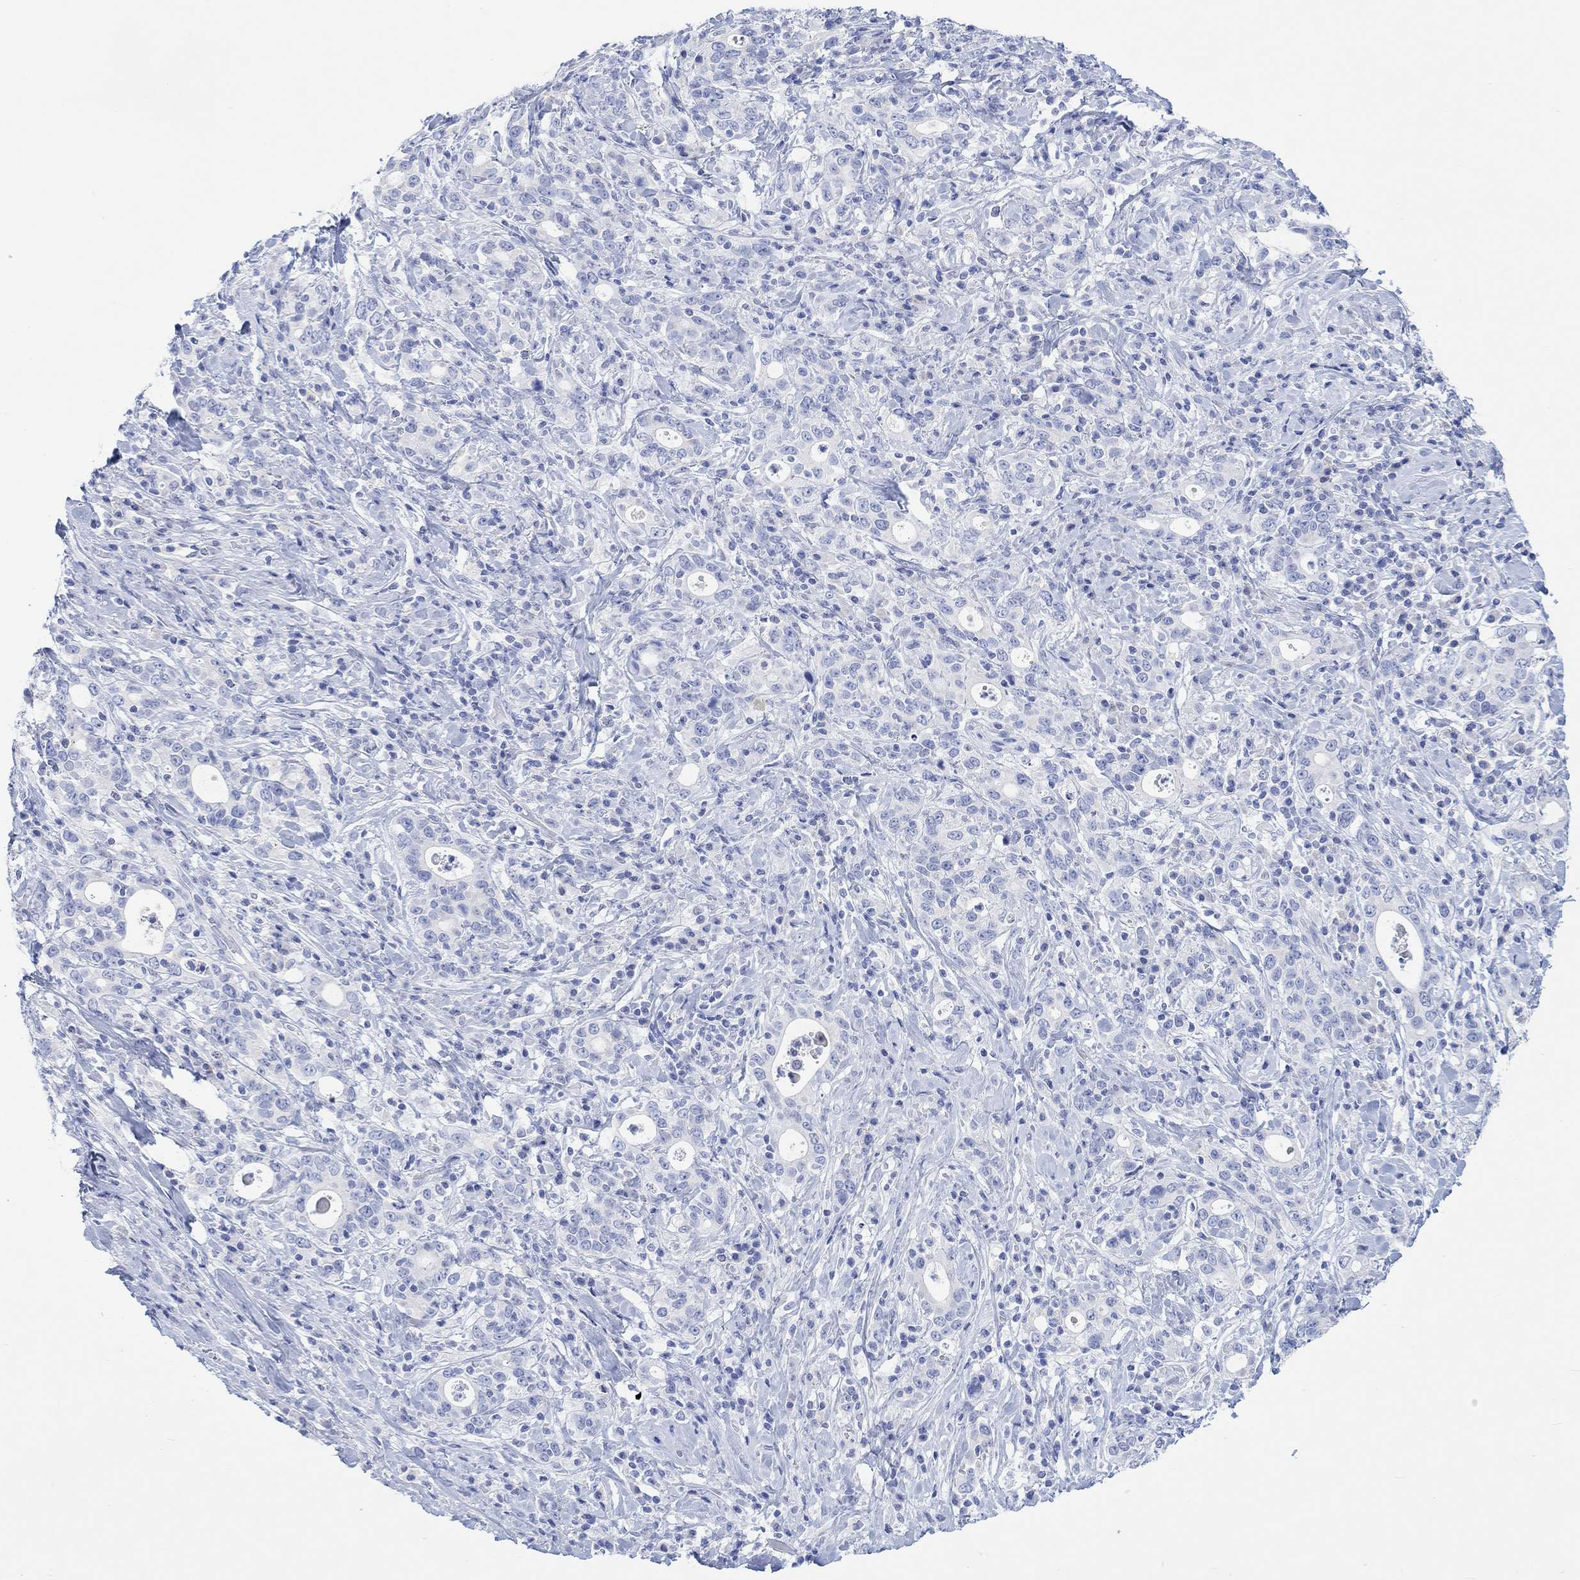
{"staining": {"intensity": "negative", "quantity": "none", "location": "none"}, "tissue": "stomach cancer", "cell_type": "Tumor cells", "image_type": "cancer", "snomed": [{"axis": "morphology", "description": "Adenocarcinoma, NOS"}, {"axis": "topography", "description": "Stomach"}], "caption": "A high-resolution image shows IHC staining of stomach cancer, which exhibits no significant staining in tumor cells.", "gene": "CALCA", "patient": {"sex": "male", "age": 79}}